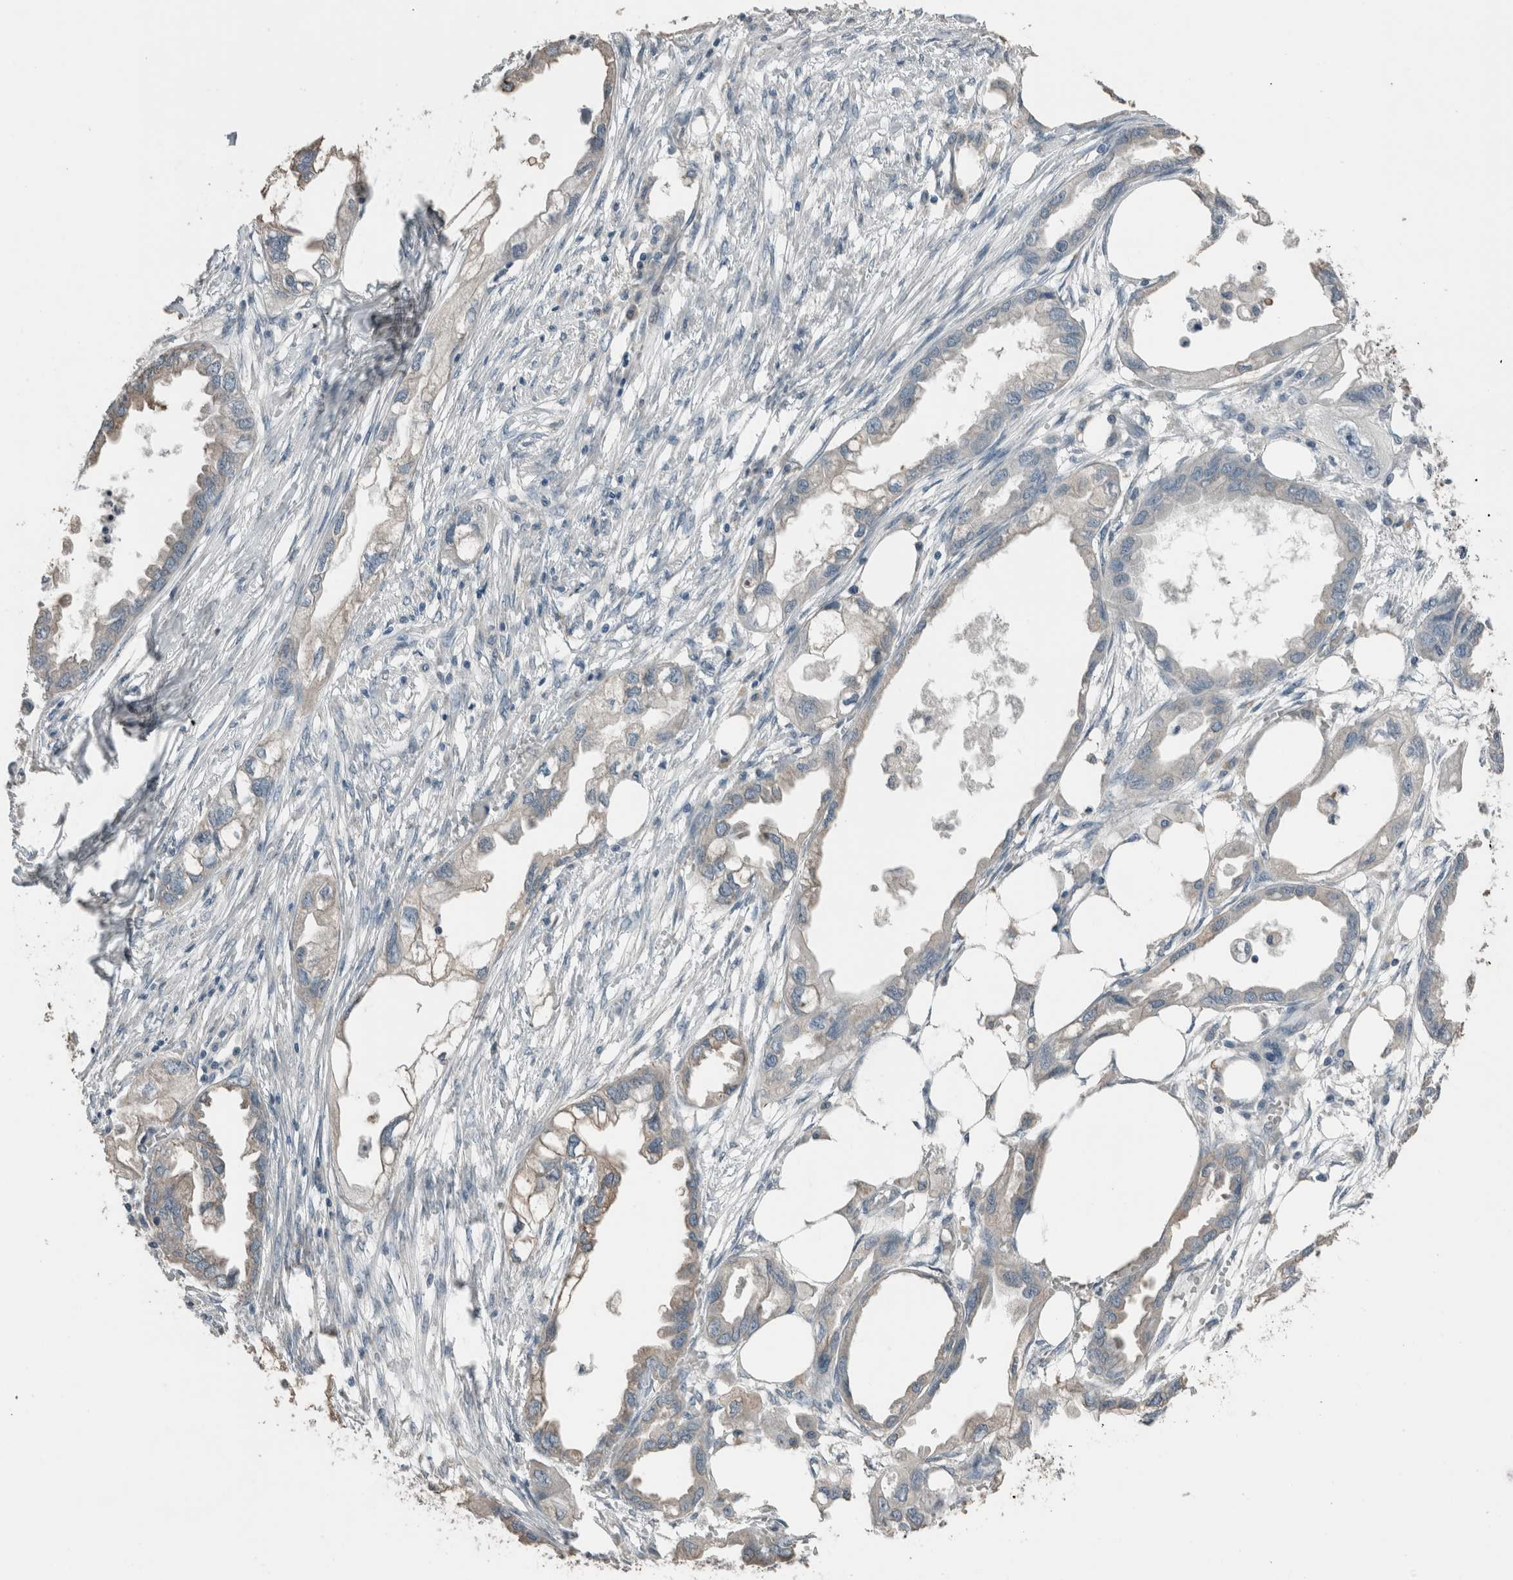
{"staining": {"intensity": "negative", "quantity": "none", "location": "none"}, "tissue": "endometrial cancer", "cell_type": "Tumor cells", "image_type": "cancer", "snomed": [{"axis": "morphology", "description": "Adenocarcinoma, NOS"}, {"axis": "morphology", "description": "Adenocarcinoma, metastatic, NOS"}, {"axis": "topography", "description": "Adipose tissue"}, {"axis": "topography", "description": "Endometrium"}], "caption": "An IHC image of endometrial metastatic adenocarcinoma is shown. There is no staining in tumor cells of endometrial metastatic adenocarcinoma.", "gene": "ACVR2B", "patient": {"sex": "female", "age": 67}}